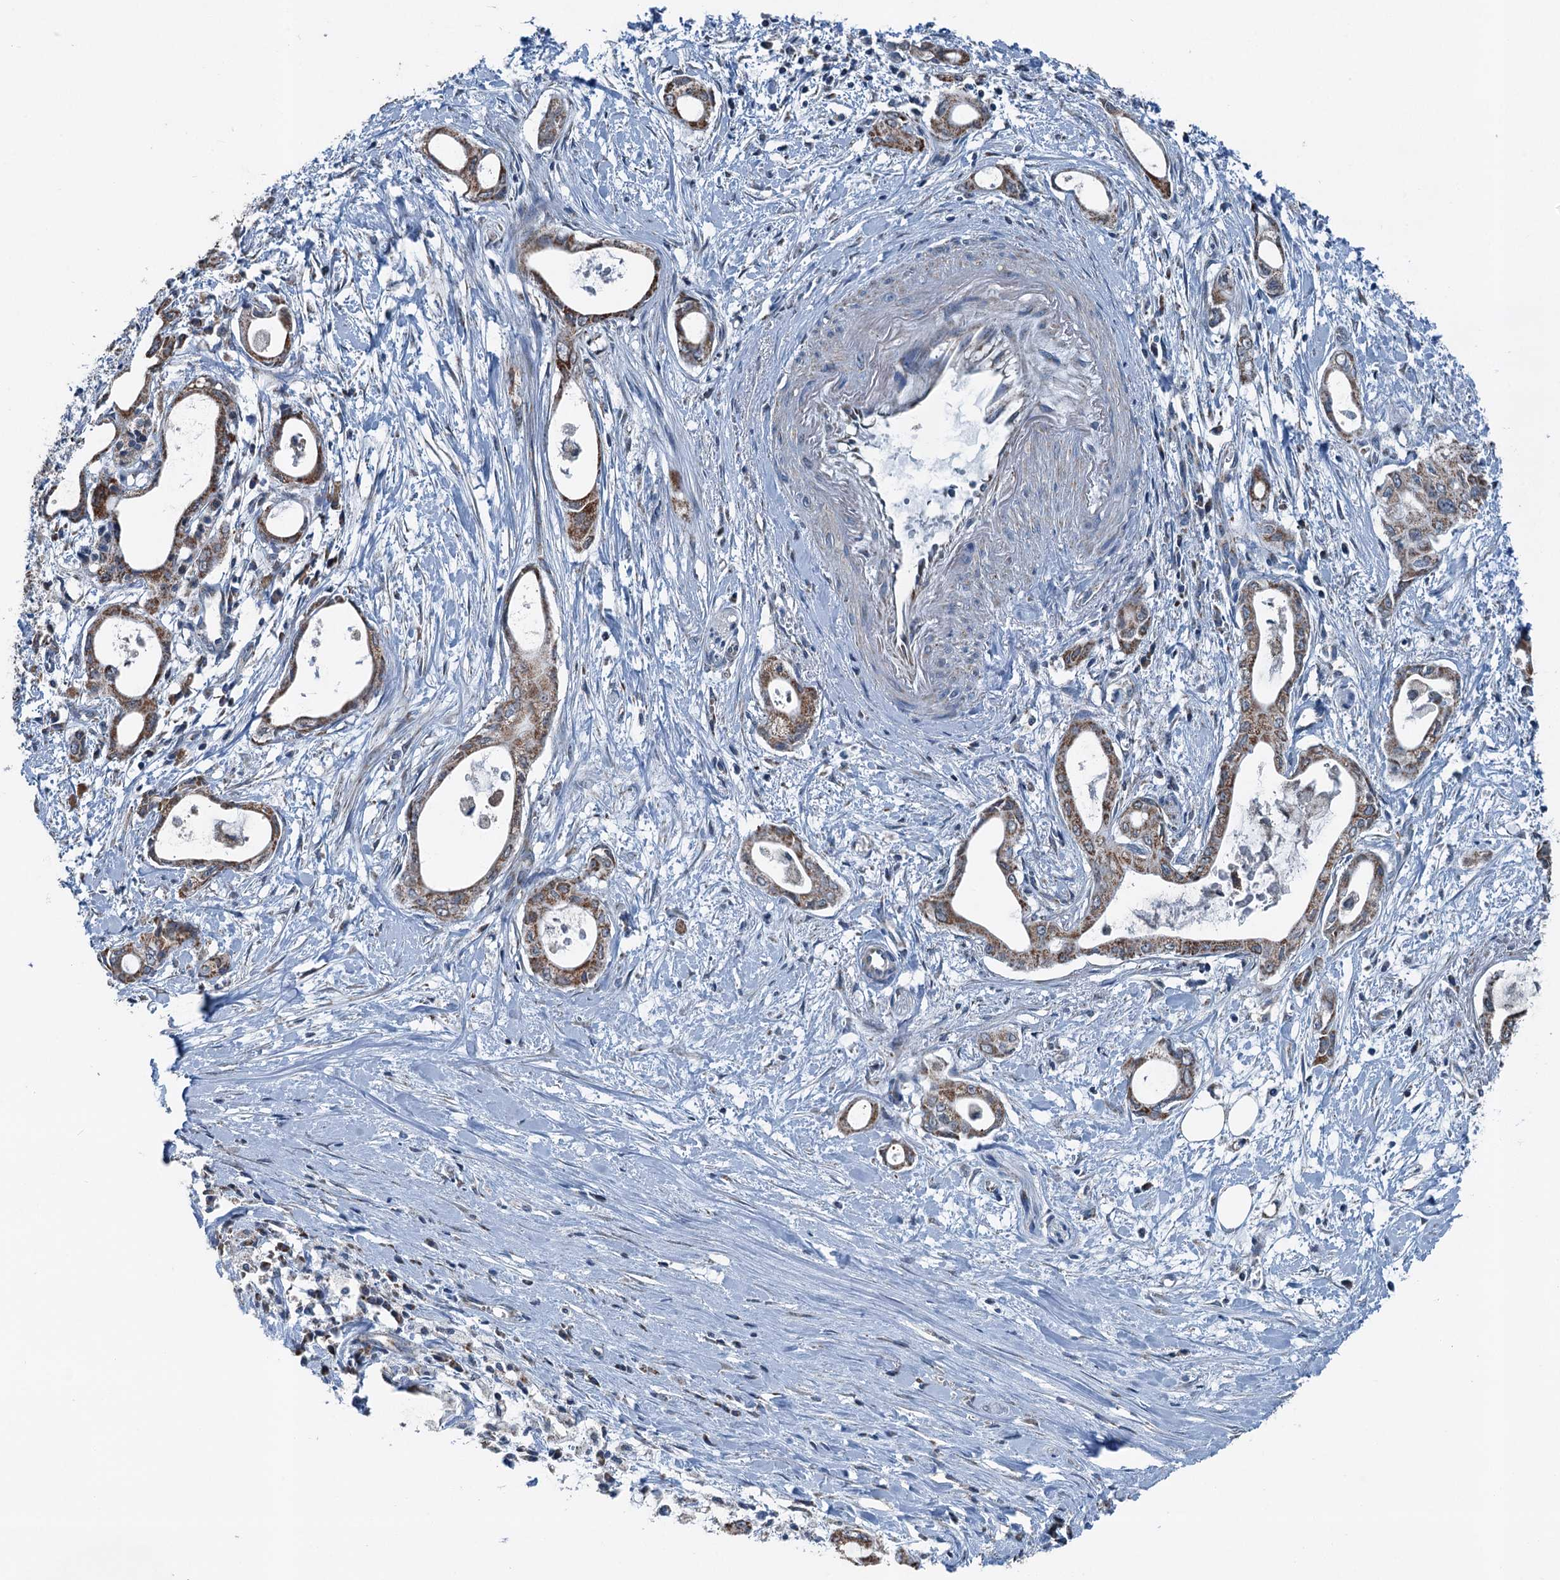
{"staining": {"intensity": "moderate", "quantity": ">75%", "location": "cytoplasmic/membranous"}, "tissue": "pancreatic cancer", "cell_type": "Tumor cells", "image_type": "cancer", "snomed": [{"axis": "morphology", "description": "Adenocarcinoma, NOS"}, {"axis": "topography", "description": "Pancreas"}], "caption": "Brown immunohistochemical staining in pancreatic cancer shows moderate cytoplasmic/membranous expression in approximately >75% of tumor cells. Immunohistochemistry stains the protein in brown and the nuclei are stained blue.", "gene": "TRPT1", "patient": {"sex": "male", "age": 72}}